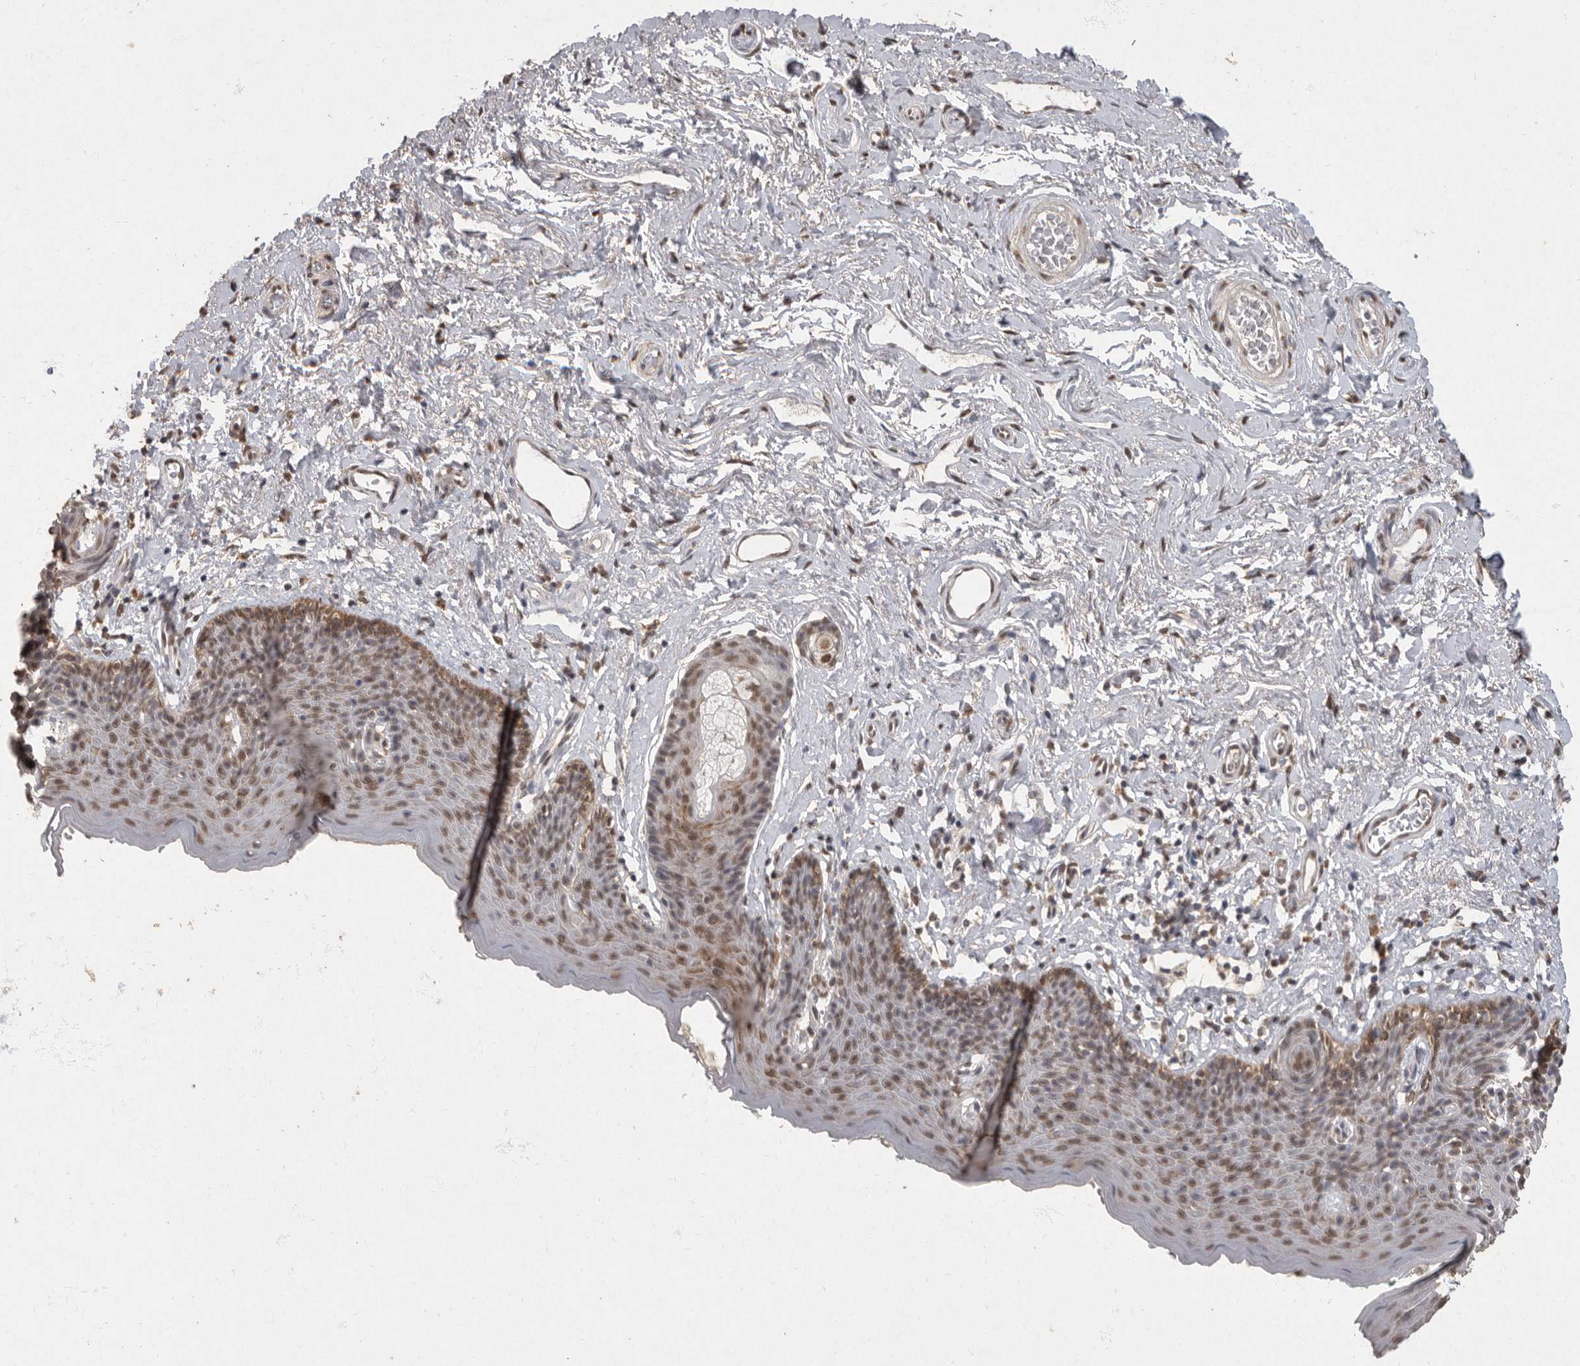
{"staining": {"intensity": "moderate", "quantity": ">75%", "location": "nuclear"}, "tissue": "skin", "cell_type": "Epidermal cells", "image_type": "normal", "snomed": [{"axis": "morphology", "description": "Normal tissue, NOS"}, {"axis": "topography", "description": "Vulva"}], "caption": "Immunohistochemistry histopathology image of unremarkable skin: skin stained using immunohistochemistry reveals medium levels of moderate protein expression localized specifically in the nuclear of epidermal cells, appearing as a nuclear brown color.", "gene": "NBL1", "patient": {"sex": "female", "age": 66}}